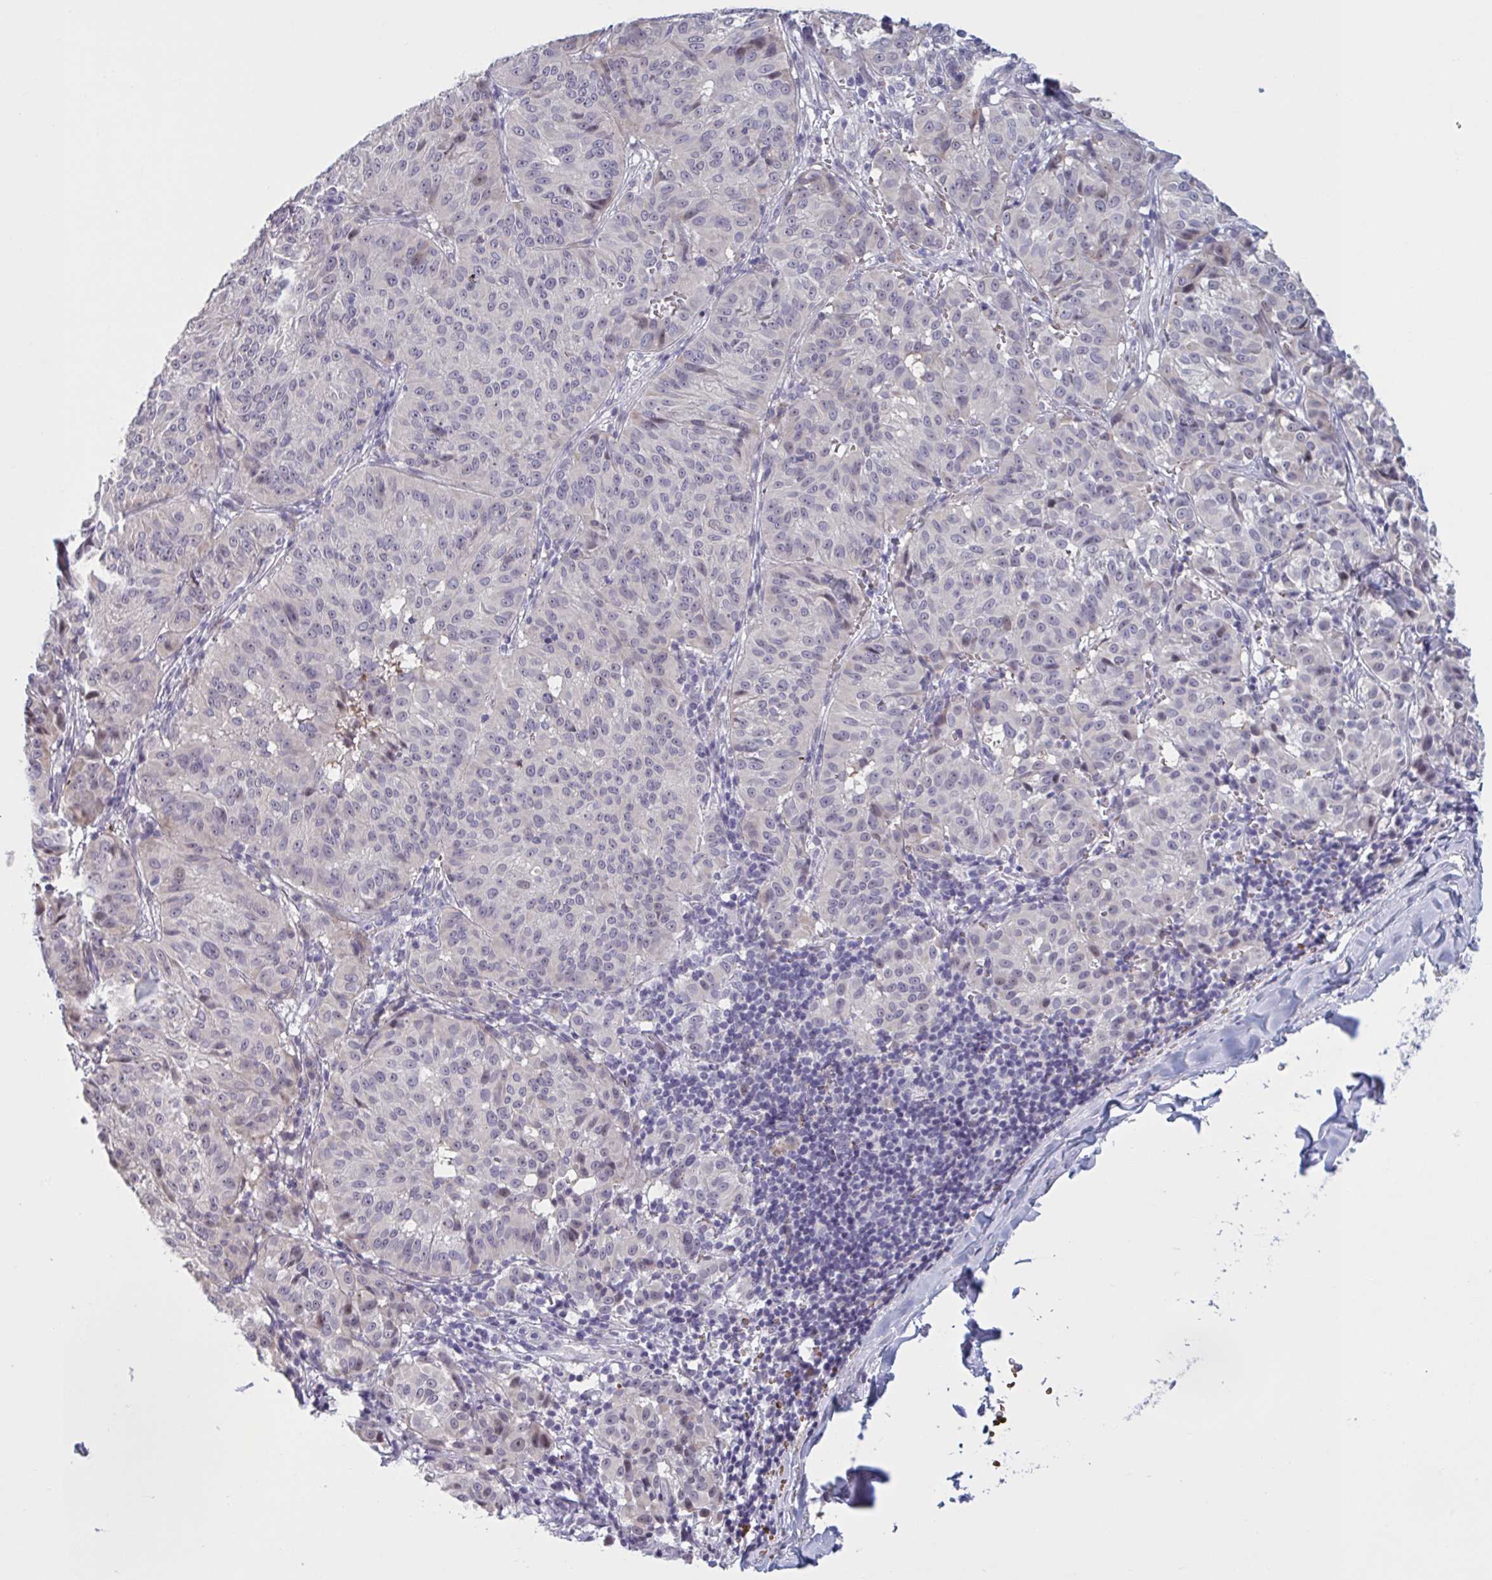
{"staining": {"intensity": "negative", "quantity": "none", "location": "none"}, "tissue": "melanoma", "cell_type": "Tumor cells", "image_type": "cancer", "snomed": [{"axis": "morphology", "description": "Malignant melanoma, NOS"}, {"axis": "topography", "description": "Skin"}], "caption": "A histopathology image of malignant melanoma stained for a protein shows no brown staining in tumor cells.", "gene": "HSD11B2", "patient": {"sex": "female", "age": 72}}